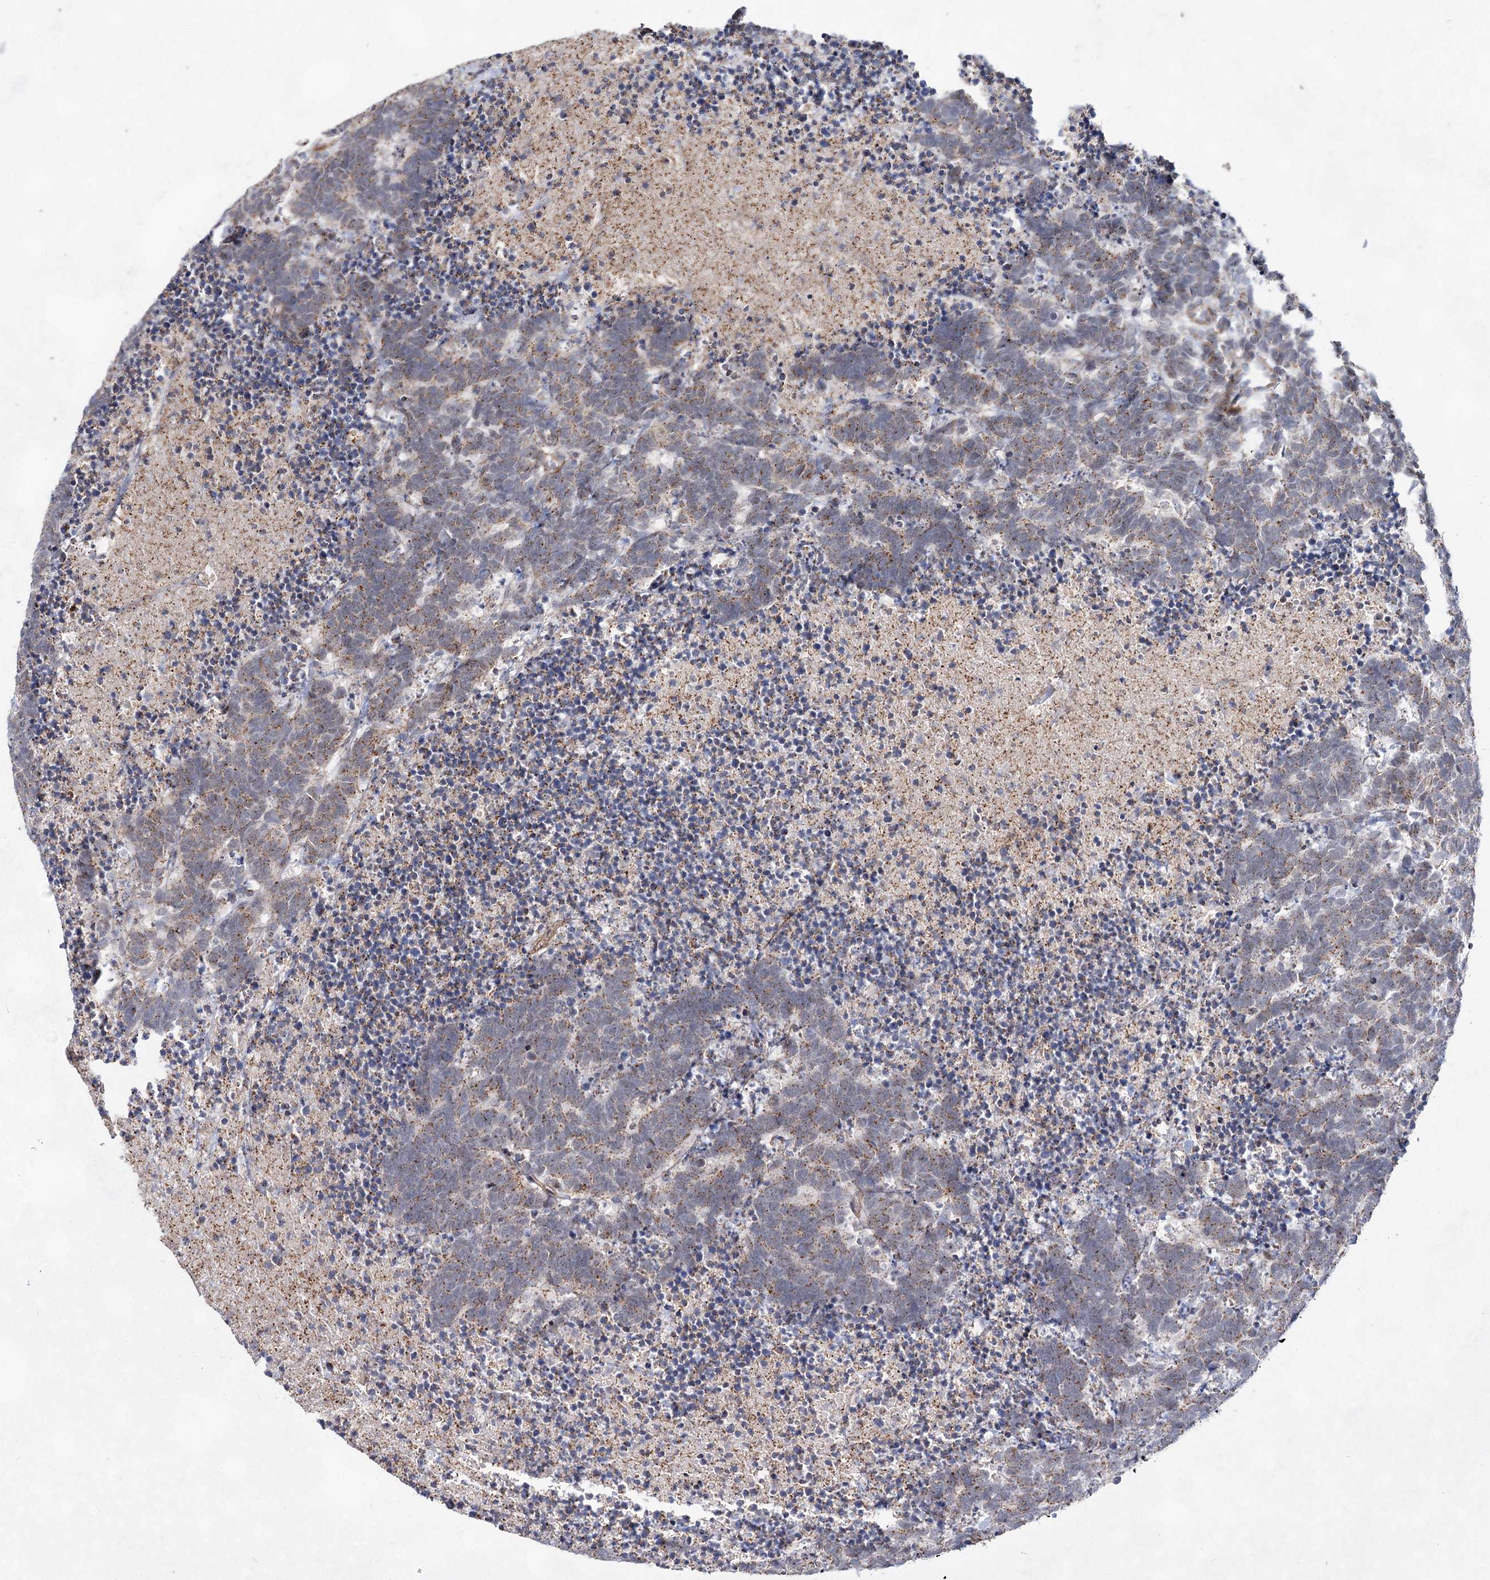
{"staining": {"intensity": "moderate", "quantity": ">75%", "location": "cytoplasmic/membranous"}, "tissue": "carcinoid", "cell_type": "Tumor cells", "image_type": "cancer", "snomed": [{"axis": "morphology", "description": "Carcinoma, NOS"}, {"axis": "morphology", "description": "Carcinoid, malignant, NOS"}, {"axis": "topography", "description": "Urinary bladder"}], "caption": "A brown stain highlights moderate cytoplasmic/membranous expression of a protein in human carcinoid tumor cells.", "gene": "ATL2", "patient": {"sex": "male", "age": 57}}